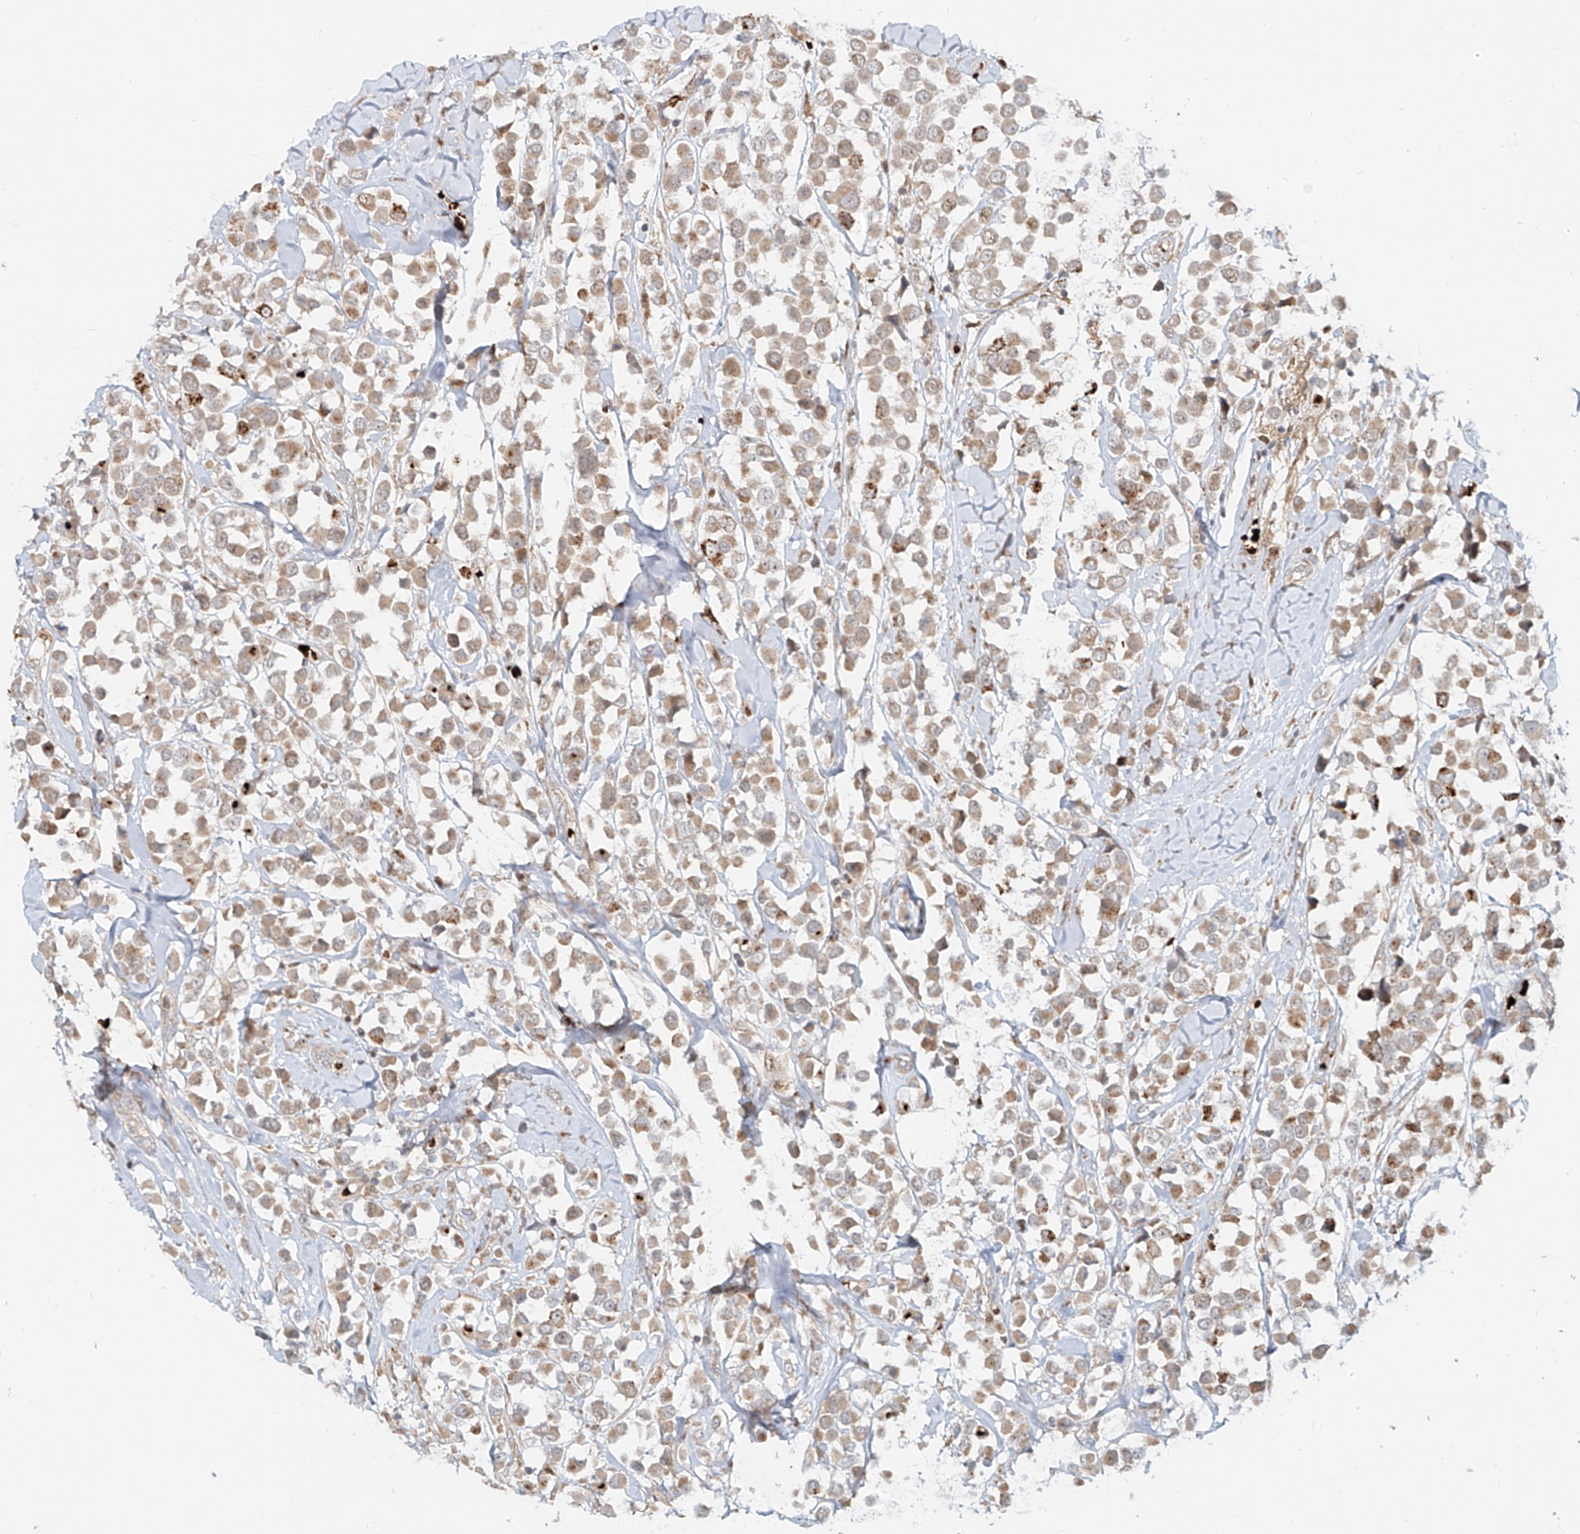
{"staining": {"intensity": "weak", "quantity": ">75%", "location": "cytoplasmic/membranous"}, "tissue": "breast cancer", "cell_type": "Tumor cells", "image_type": "cancer", "snomed": [{"axis": "morphology", "description": "Duct carcinoma"}, {"axis": "topography", "description": "Breast"}], "caption": "Protein staining demonstrates weak cytoplasmic/membranous positivity in about >75% of tumor cells in breast cancer.", "gene": "FGD2", "patient": {"sex": "female", "age": 61}}